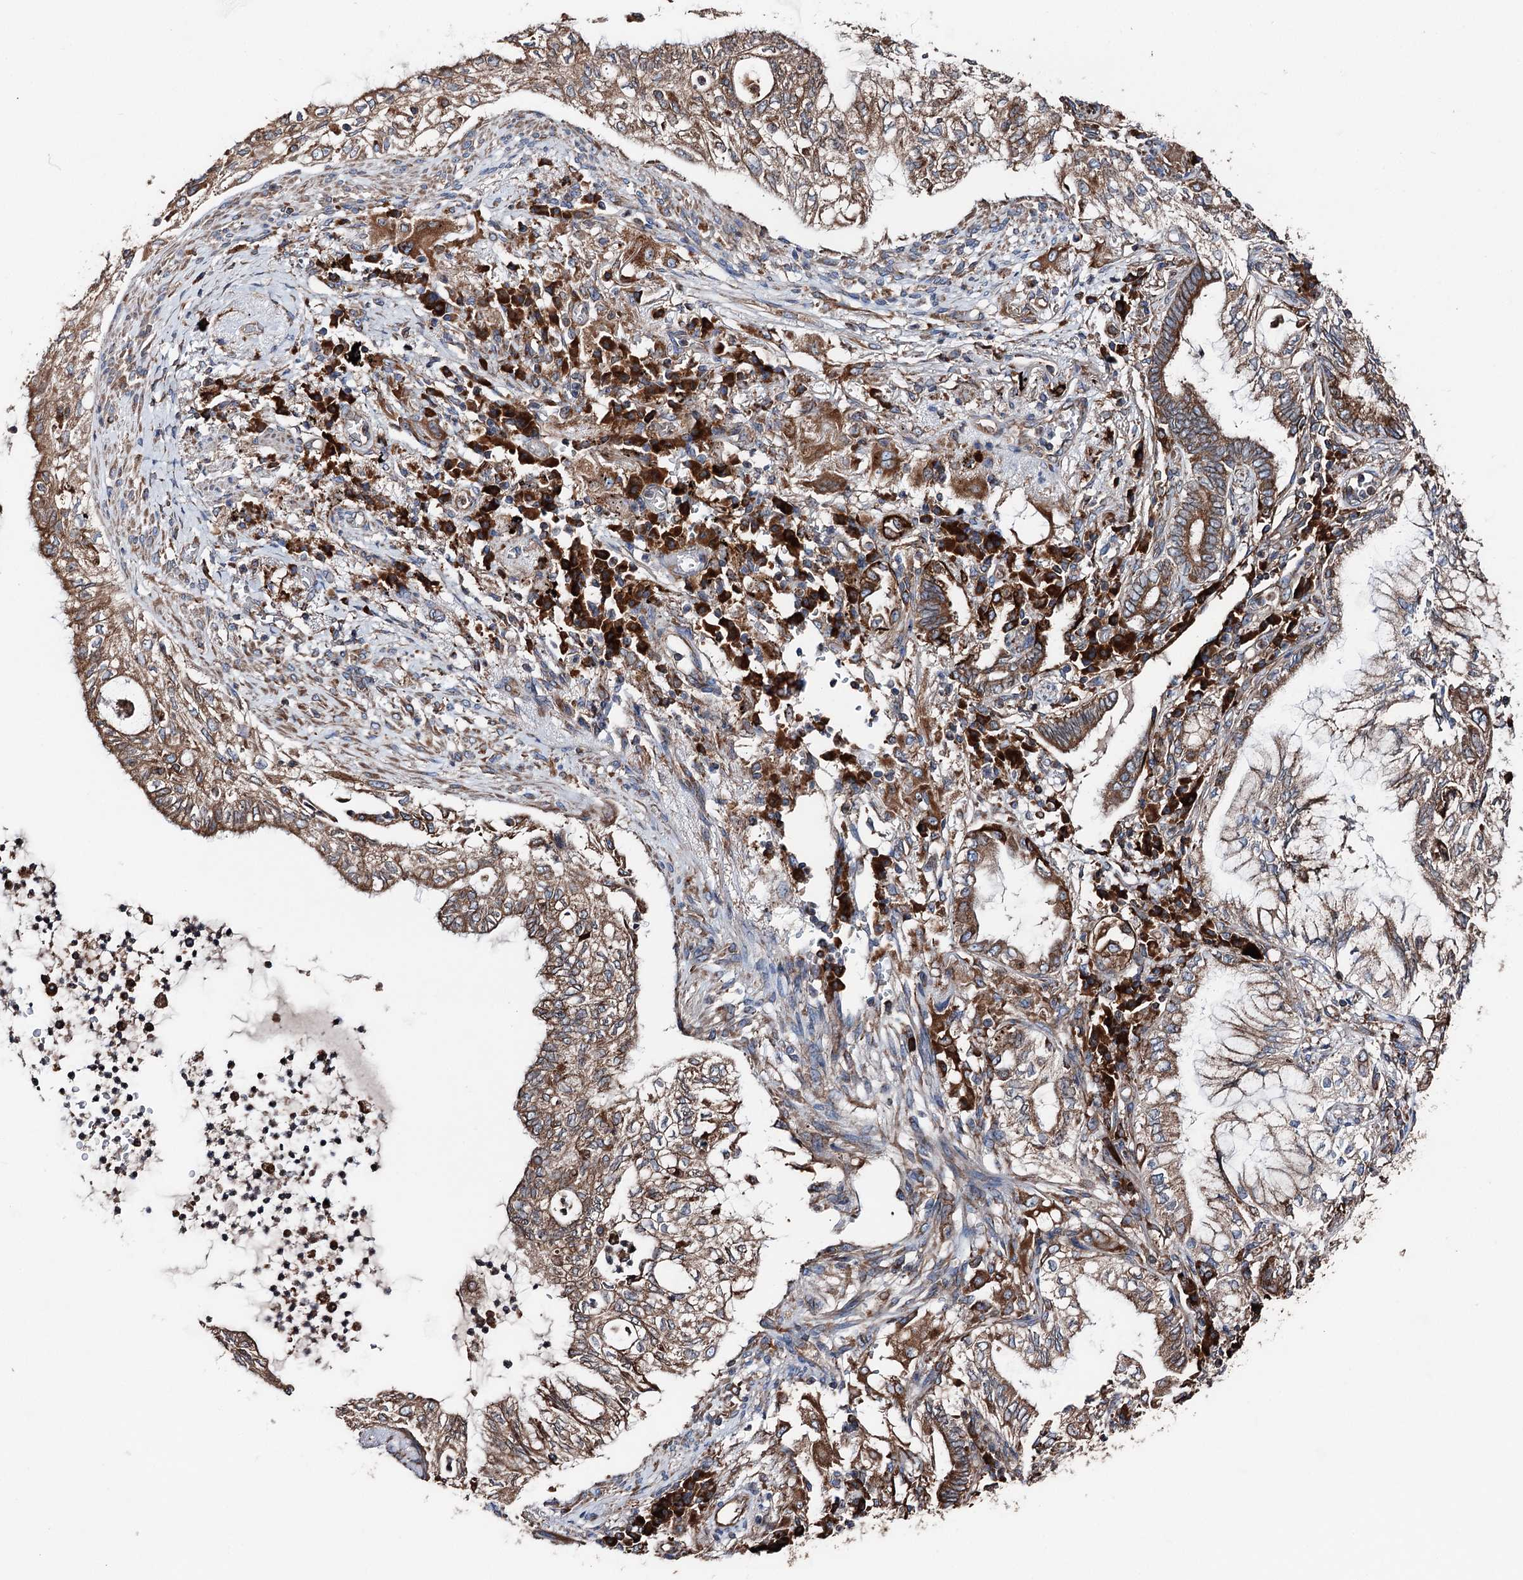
{"staining": {"intensity": "moderate", "quantity": ">75%", "location": "cytoplasmic/membranous"}, "tissue": "lung cancer", "cell_type": "Tumor cells", "image_type": "cancer", "snomed": [{"axis": "morphology", "description": "Adenocarcinoma, NOS"}, {"axis": "topography", "description": "Lung"}], "caption": "Immunohistochemistry (IHC) image of neoplastic tissue: lung cancer (adenocarcinoma) stained using immunohistochemistry shows medium levels of moderate protein expression localized specifically in the cytoplasmic/membranous of tumor cells, appearing as a cytoplasmic/membranous brown color.", "gene": "ERP29", "patient": {"sex": "female", "age": 70}}